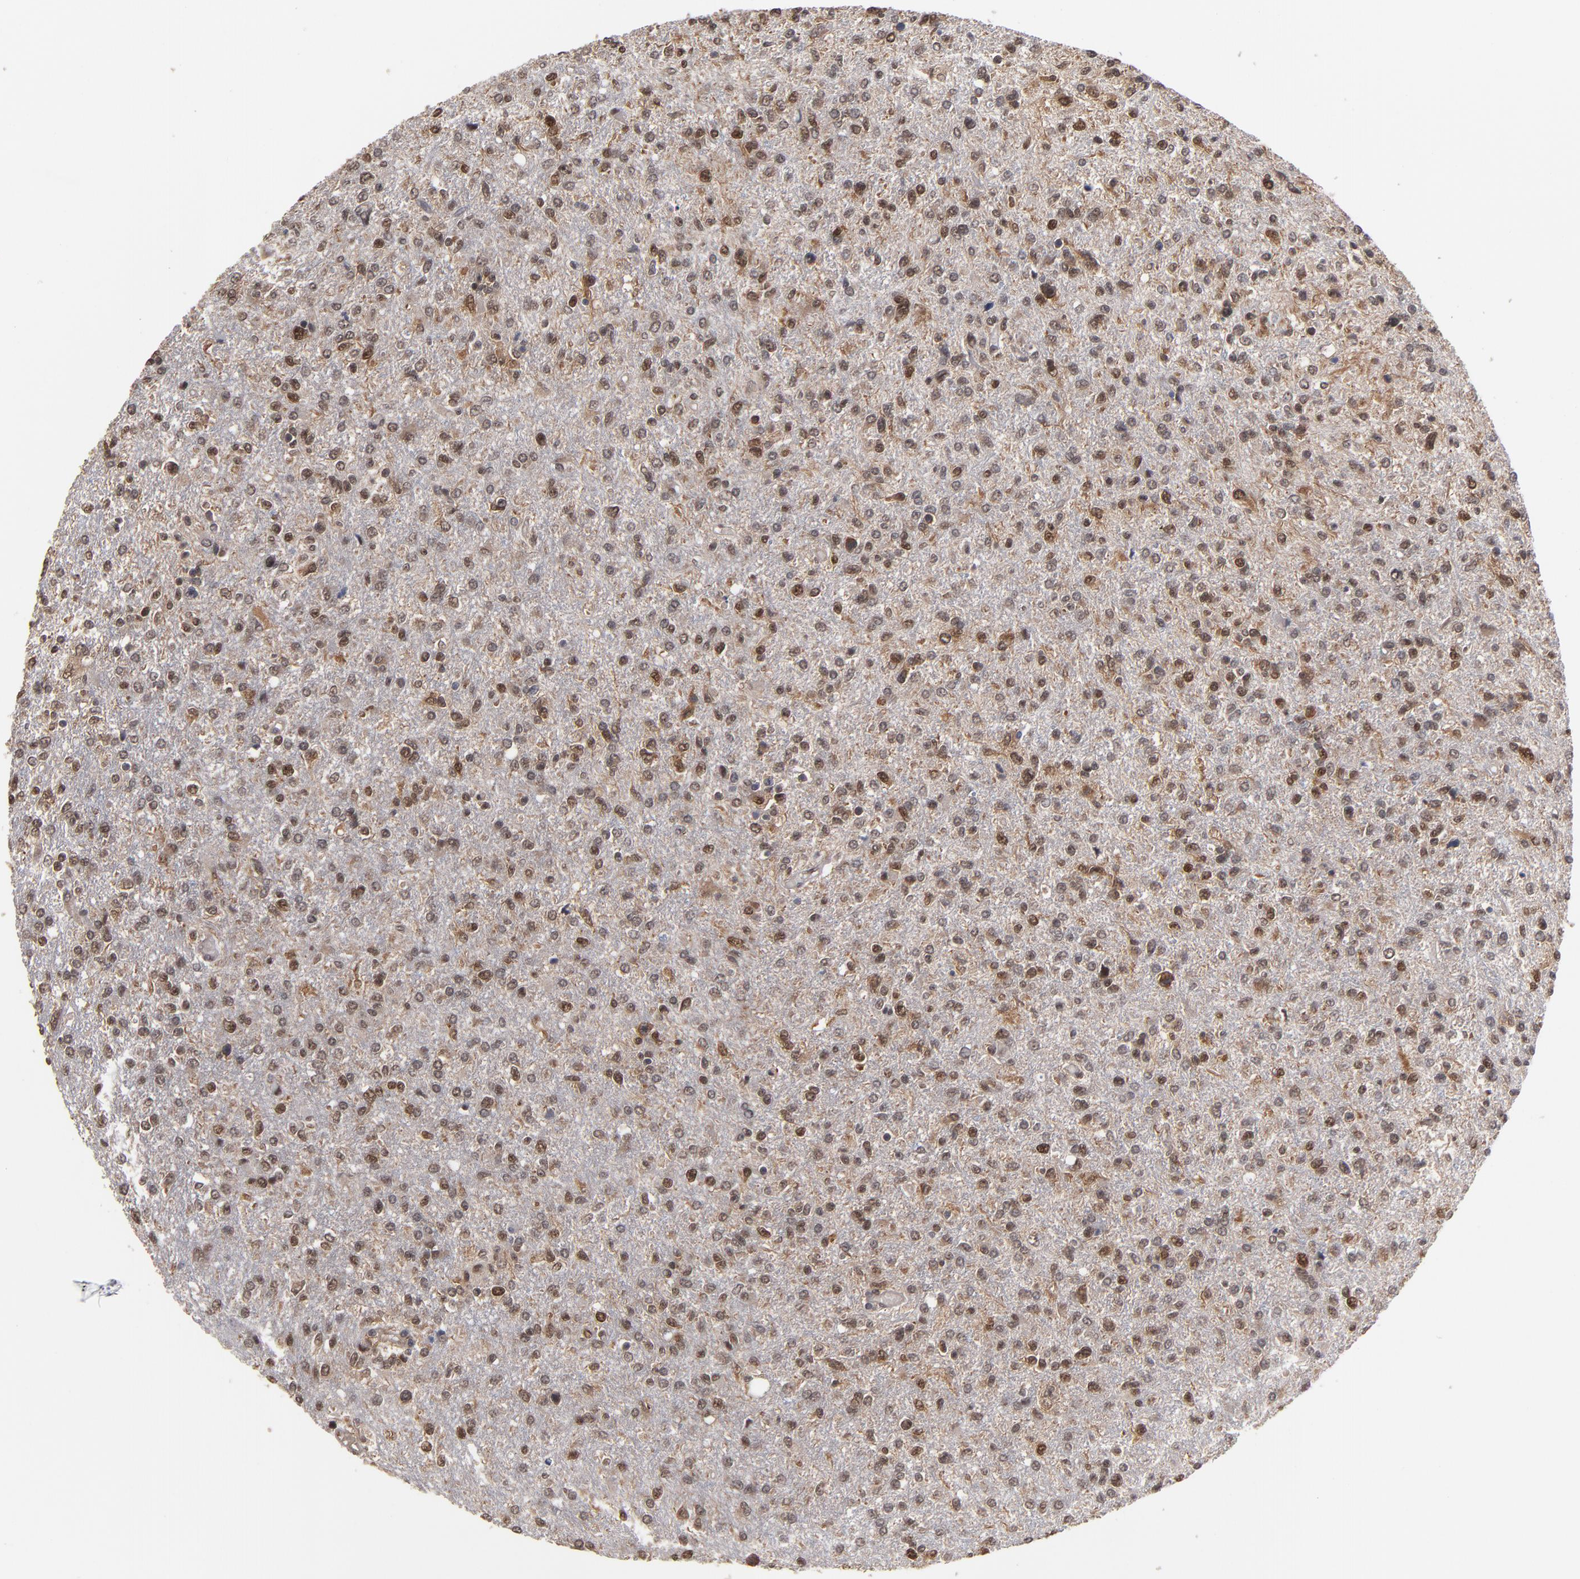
{"staining": {"intensity": "weak", "quantity": "25%-75%", "location": "nuclear"}, "tissue": "glioma", "cell_type": "Tumor cells", "image_type": "cancer", "snomed": [{"axis": "morphology", "description": "Glioma, malignant, High grade"}, {"axis": "topography", "description": "Cerebral cortex"}], "caption": "High-grade glioma (malignant) stained for a protein (brown) demonstrates weak nuclear positive staining in about 25%-75% of tumor cells.", "gene": "HUWE1", "patient": {"sex": "male", "age": 76}}